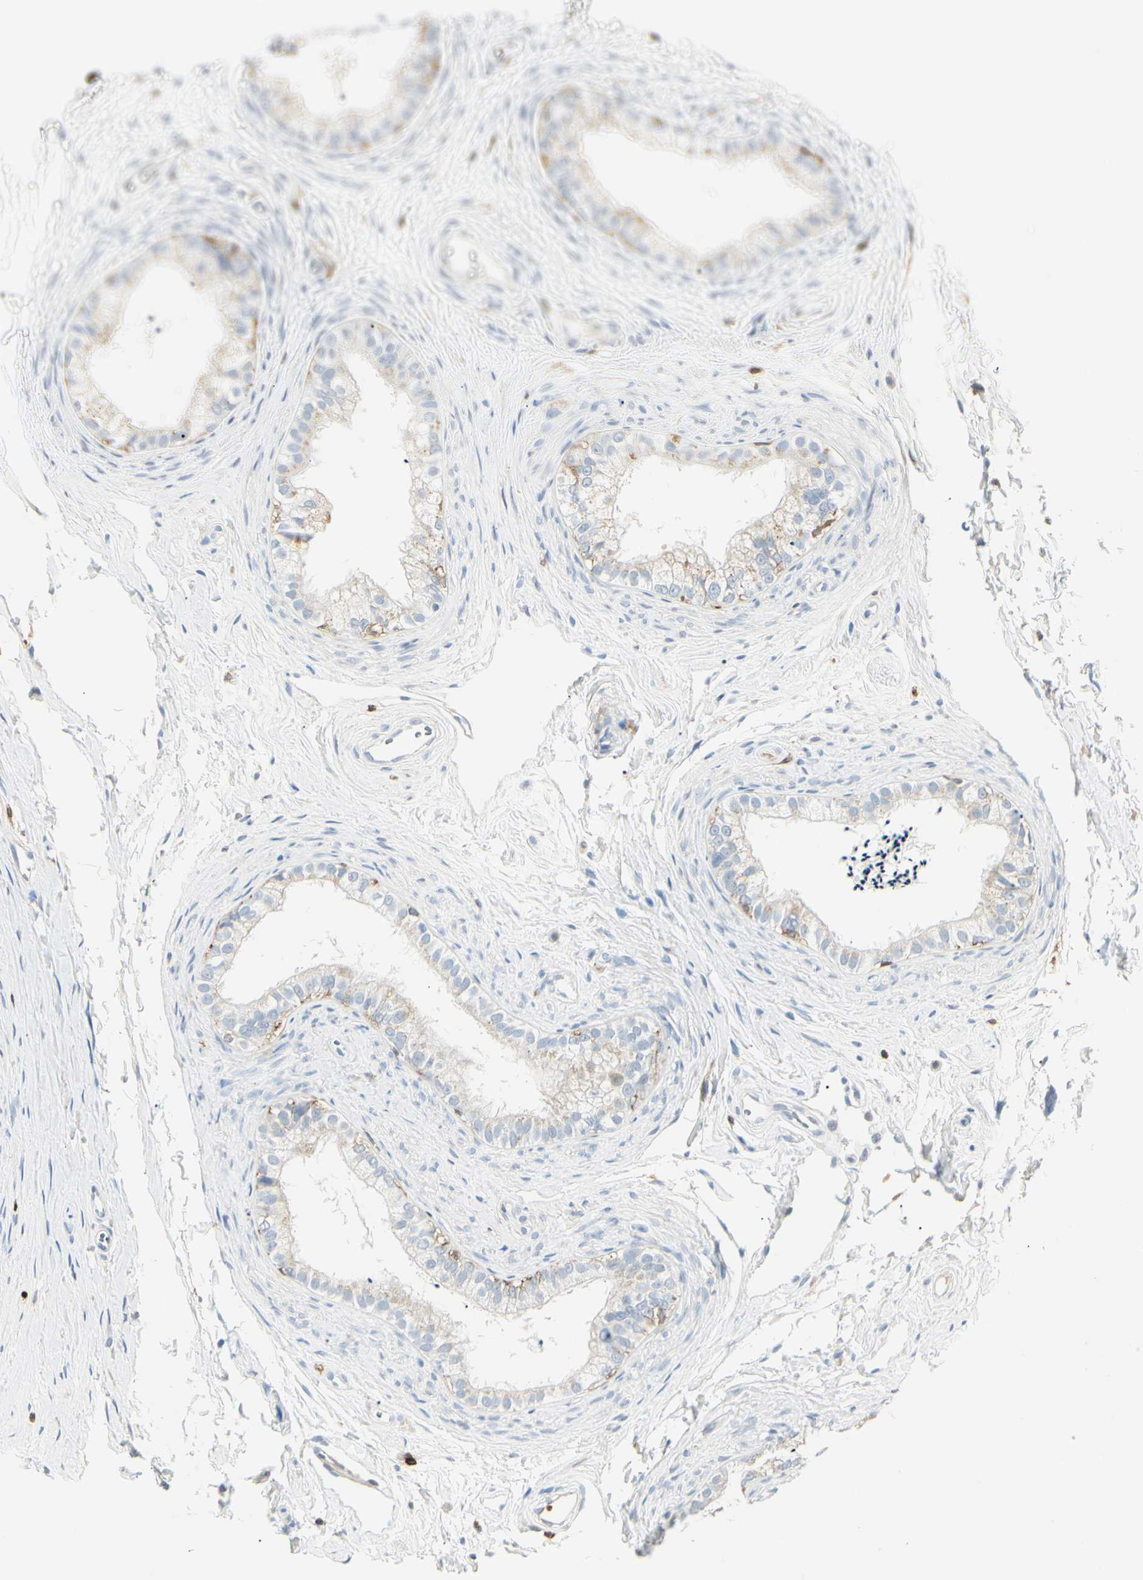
{"staining": {"intensity": "weak", "quantity": "<25%", "location": "cytoplasmic/membranous"}, "tissue": "epididymis", "cell_type": "Glandular cells", "image_type": "normal", "snomed": [{"axis": "morphology", "description": "Normal tissue, NOS"}, {"axis": "topography", "description": "Epididymis"}], "caption": "Unremarkable epididymis was stained to show a protein in brown. There is no significant positivity in glandular cells.", "gene": "ITGB2", "patient": {"sex": "male", "age": 56}}